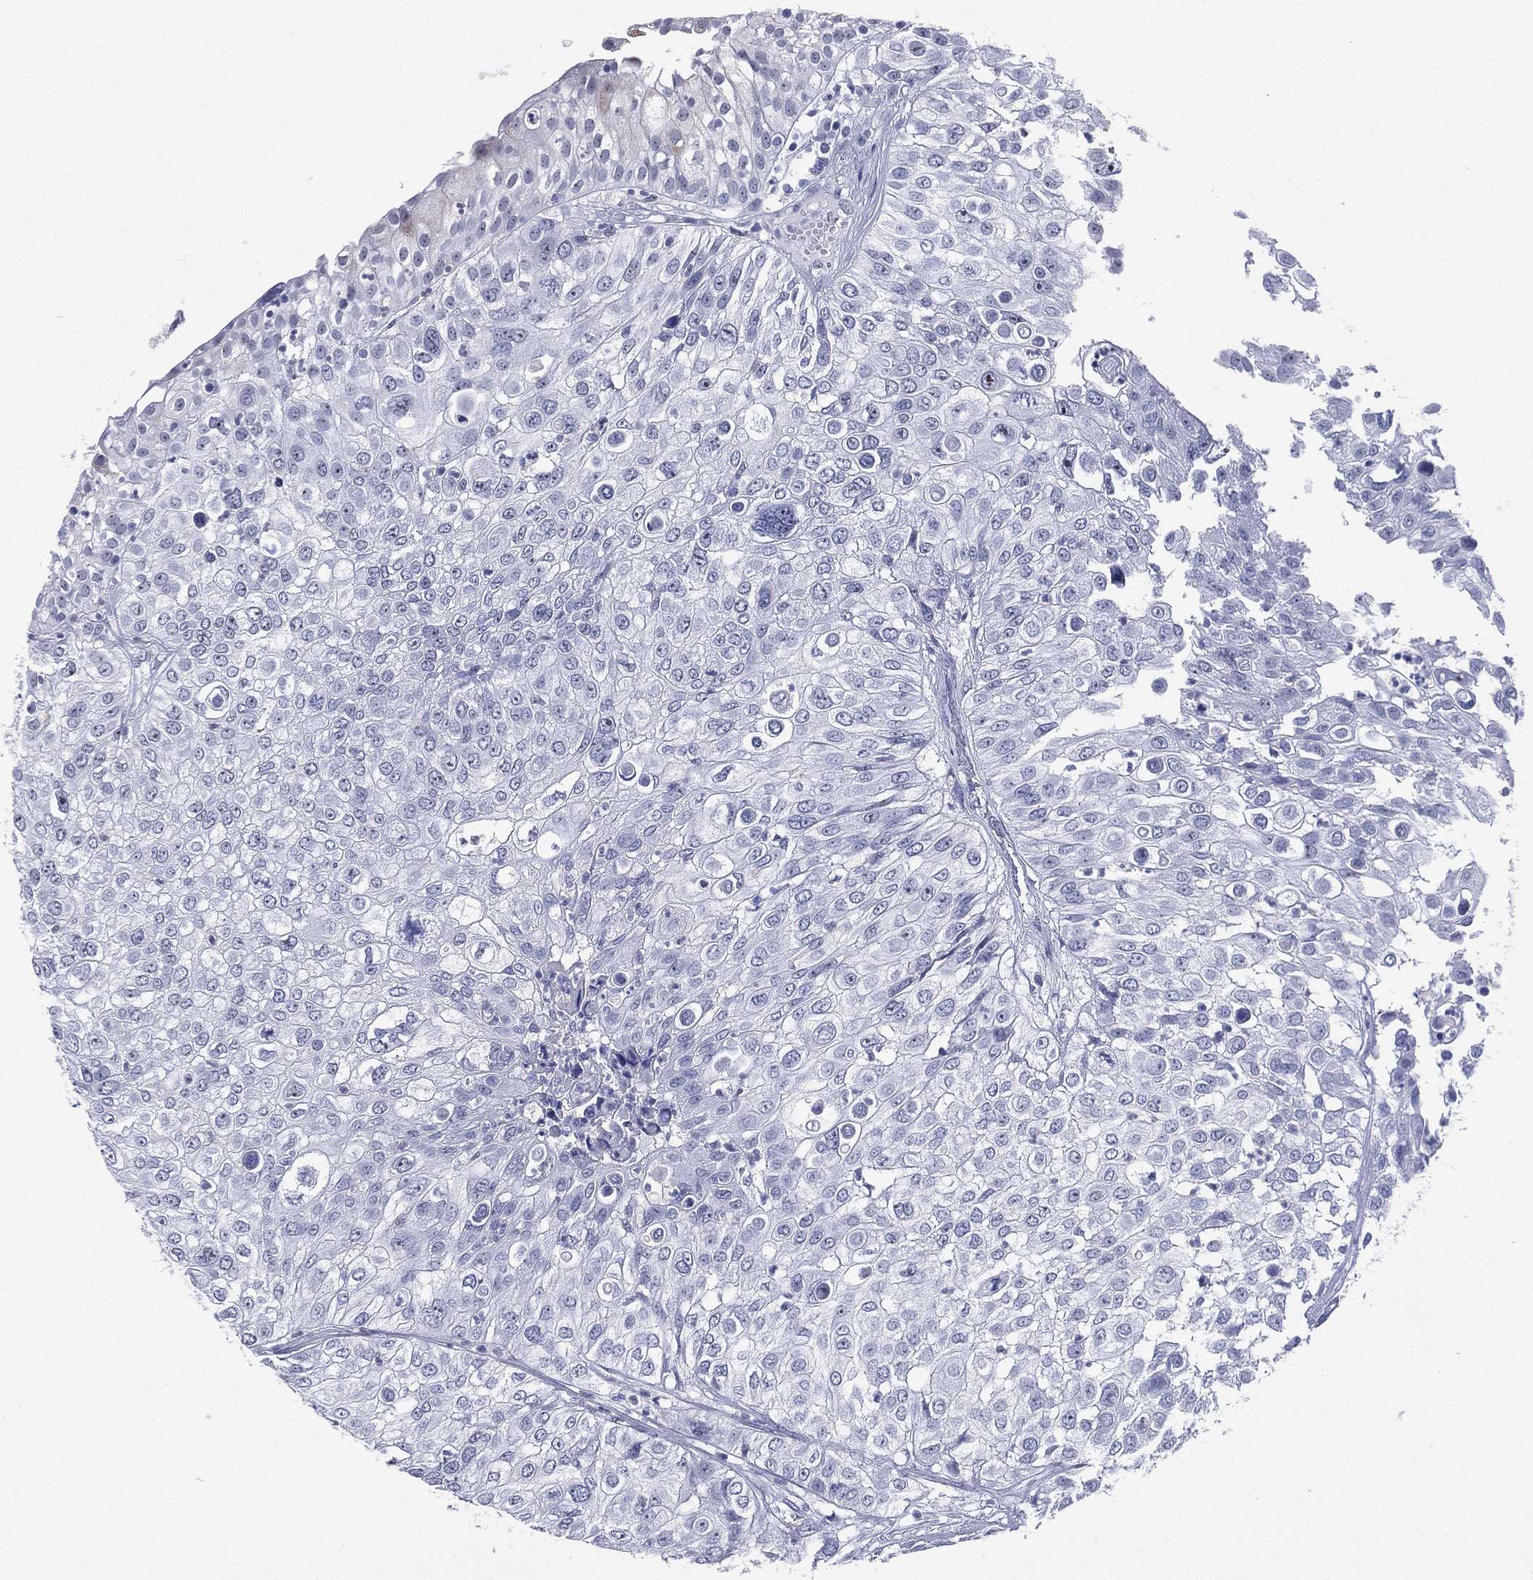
{"staining": {"intensity": "negative", "quantity": "none", "location": "none"}, "tissue": "urothelial cancer", "cell_type": "Tumor cells", "image_type": "cancer", "snomed": [{"axis": "morphology", "description": "Urothelial carcinoma, High grade"}, {"axis": "topography", "description": "Urinary bladder"}], "caption": "This is an immunohistochemistry (IHC) micrograph of human high-grade urothelial carcinoma. There is no staining in tumor cells.", "gene": "CD22", "patient": {"sex": "female", "age": 79}}